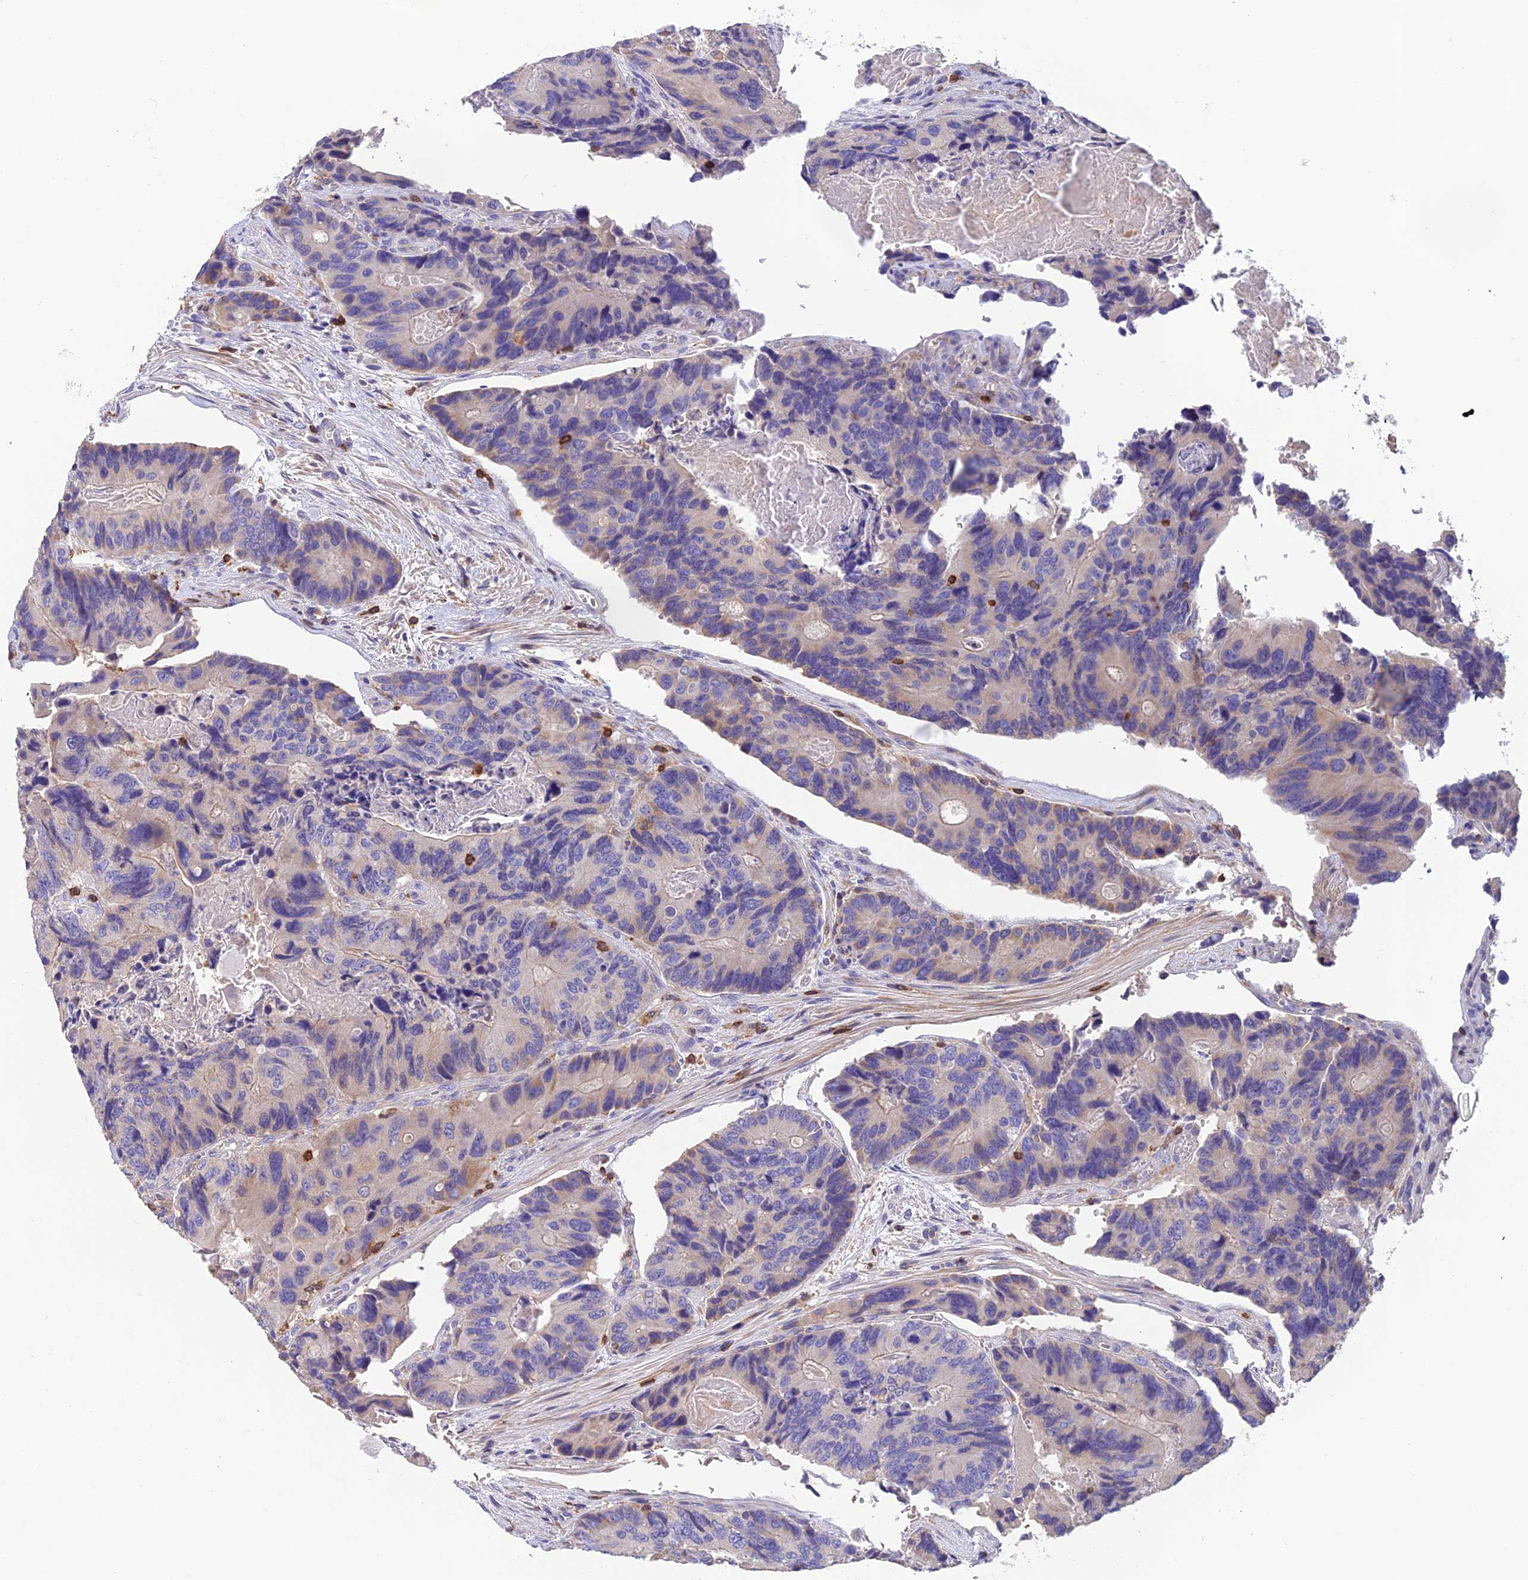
{"staining": {"intensity": "negative", "quantity": "none", "location": "none"}, "tissue": "colorectal cancer", "cell_type": "Tumor cells", "image_type": "cancer", "snomed": [{"axis": "morphology", "description": "Adenocarcinoma, NOS"}, {"axis": "topography", "description": "Colon"}], "caption": "High magnification brightfield microscopy of adenocarcinoma (colorectal) stained with DAB (3,3'-diaminobenzidine) (brown) and counterstained with hematoxylin (blue): tumor cells show no significant positivity.", "gene": "LPXN", "patient": {"sex": "male", "age": 84}}